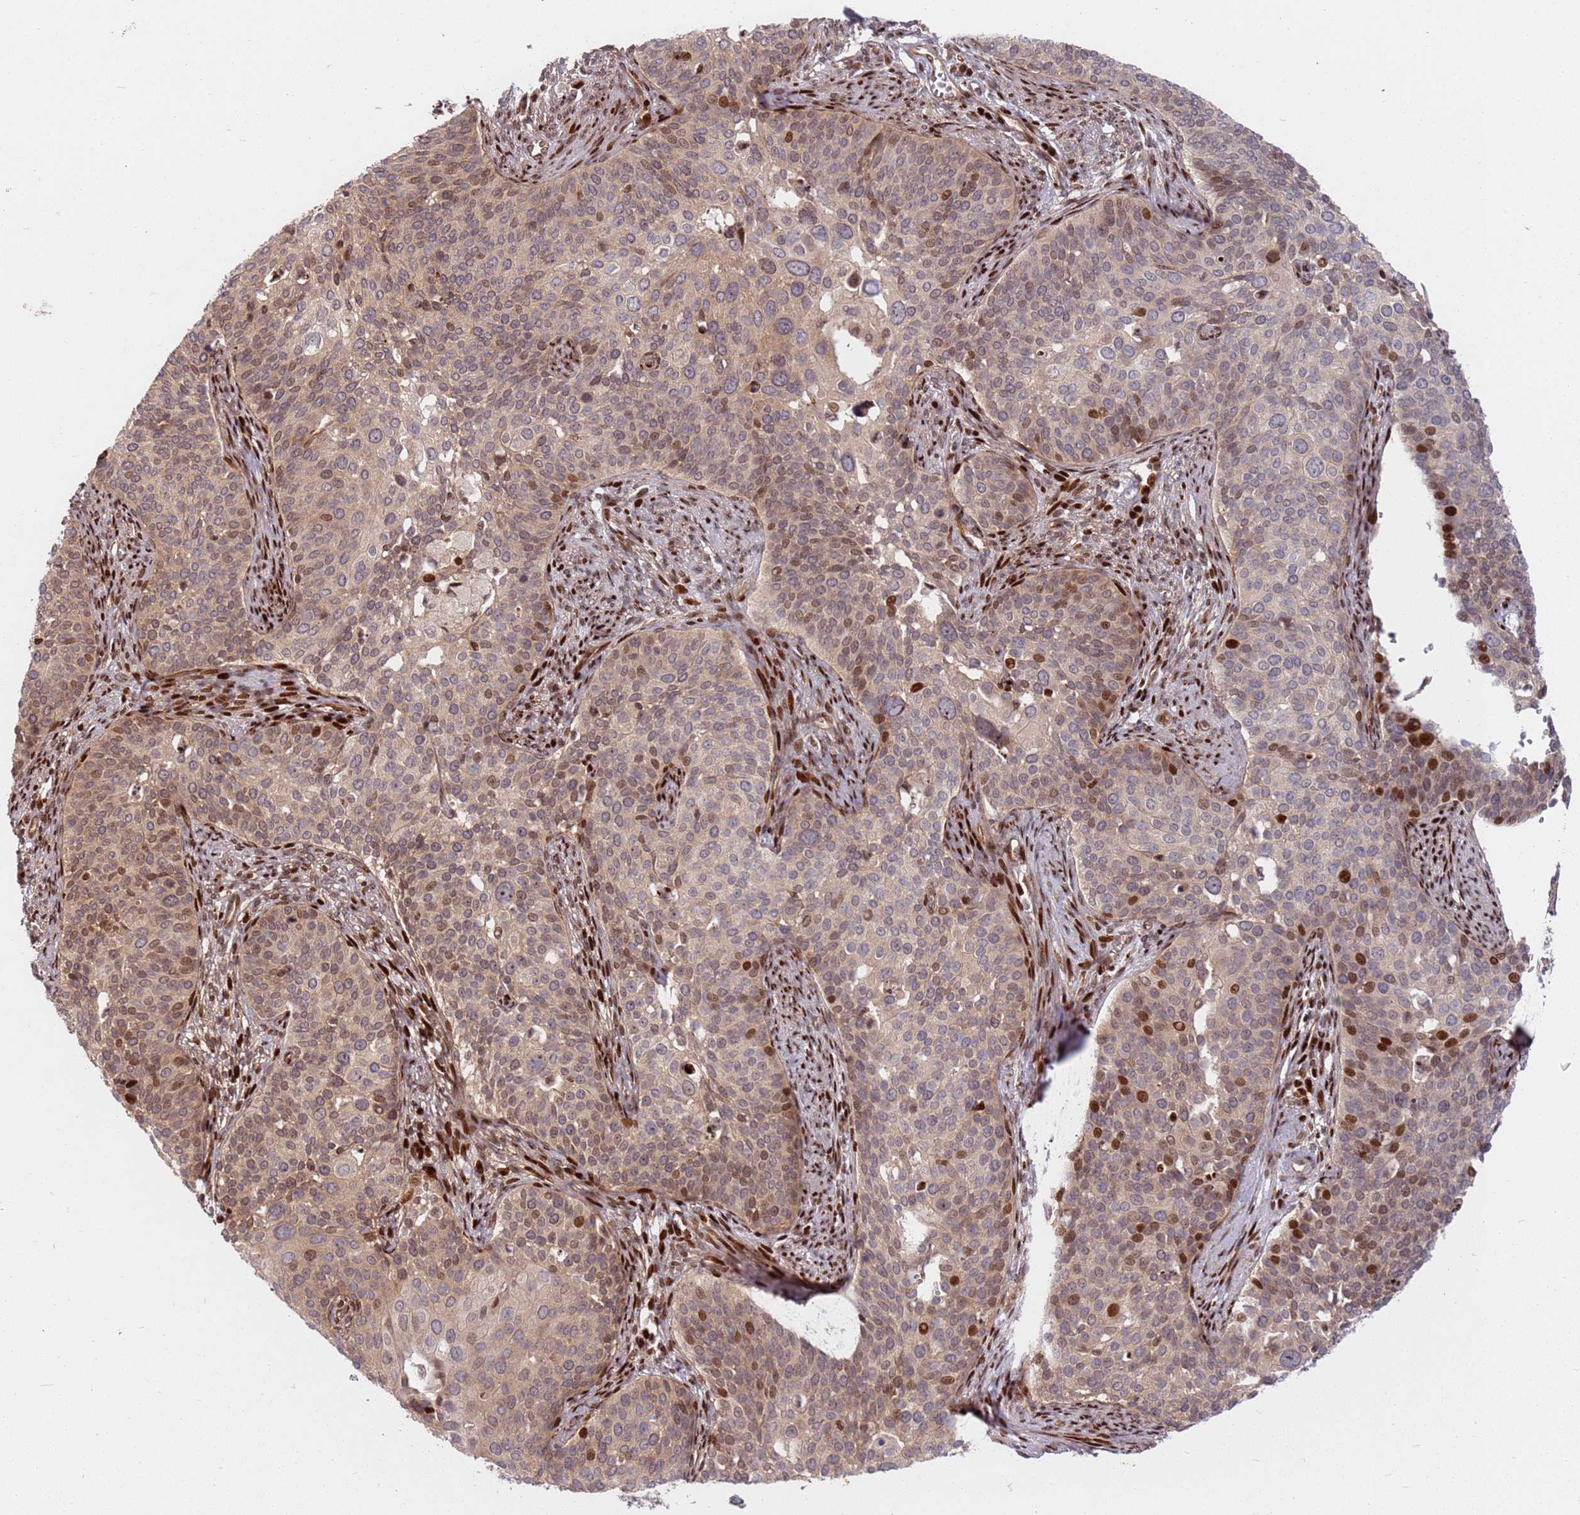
{"staining": {"intensity": "moderate", "quantity": "<25%", "location": "nuclear"}, "tissue": "cervical cancer", "cell_type": "Tumor cells", "image_type": "cancer", "snomed": [{"axis": "morphology", "description": "Squamous cell carcinoma, NOS"}, {"axis": "topography", "description": "Cervix"}], "caption": "Squamous cell carcinoma (cervical) tissue displays moderate nuclear positivity in approximately <25% of tumor cells (DAB (3,3'-diaminobenzidine) IHC, brown staining for protein, blue staining for nuclei).", "gene": "TMEM233", "patient": {"sex": "female", "age": 44}}